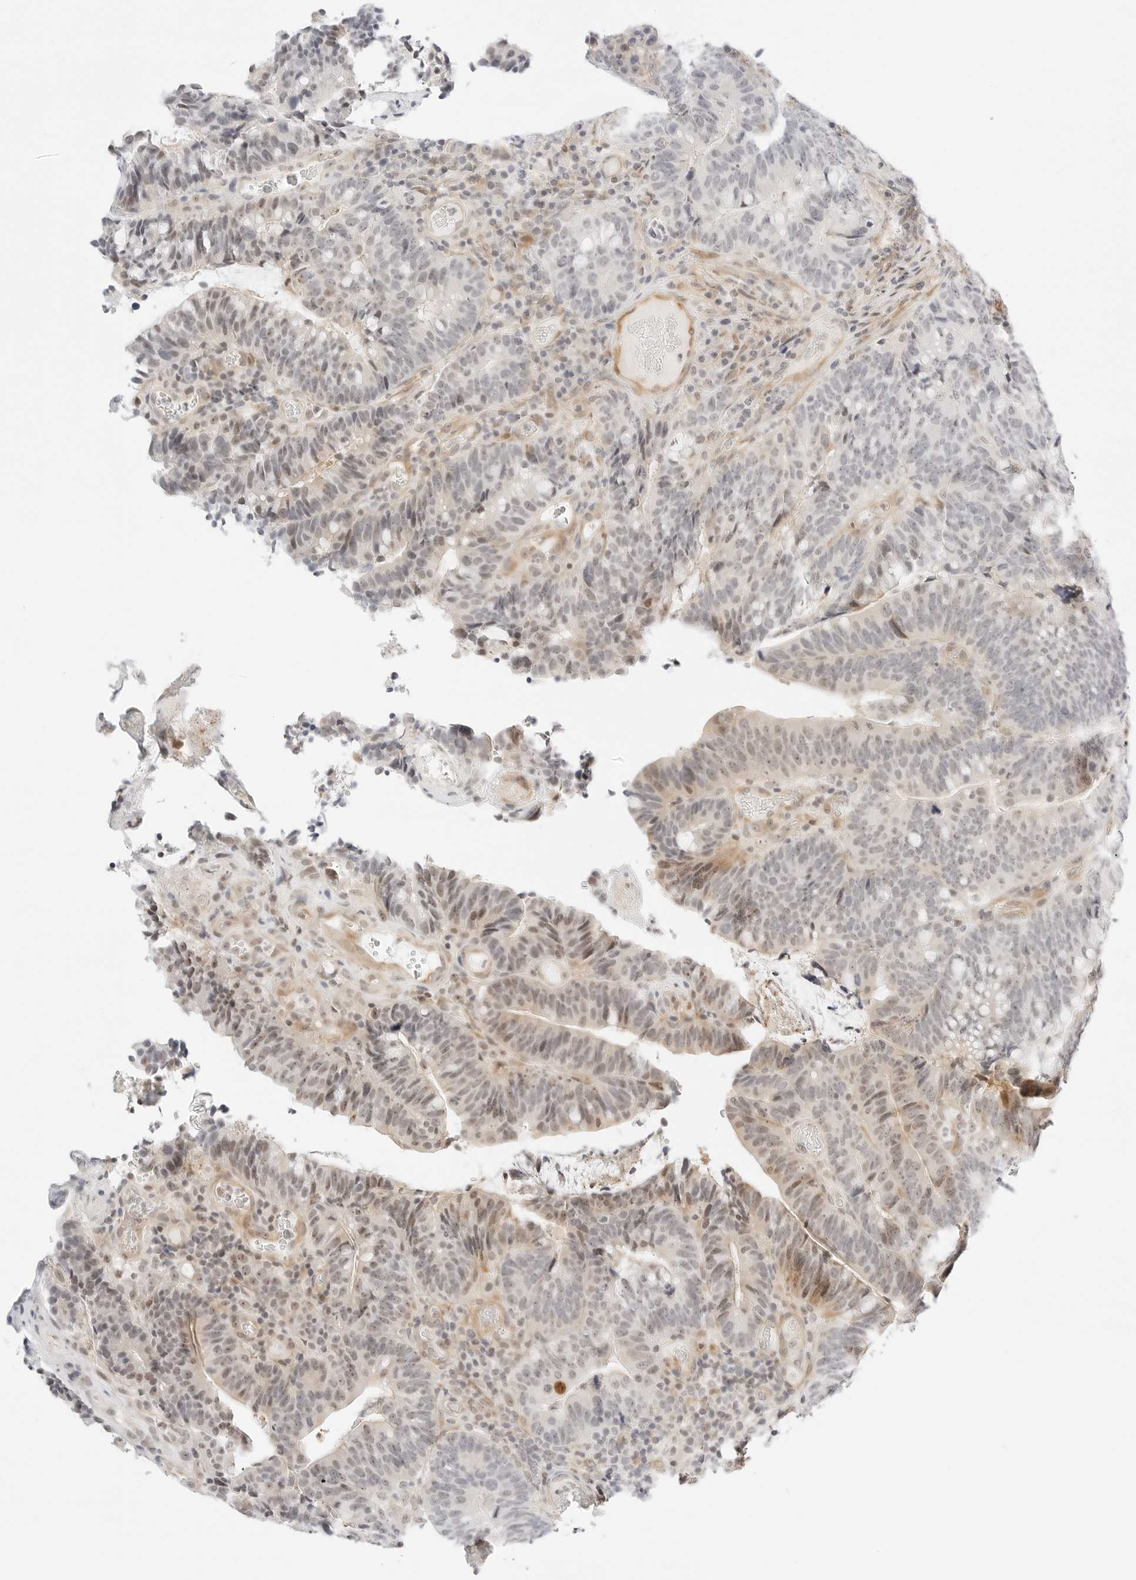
{"staining": {"intensity": "moderate", "quantity": "<25%", "location": "nuclear"}, "tissue": "colorectal cancer", "cell_type": "Tumor cells", "image_type": "cancer", "snomed": [{"axis": "morphology", "description": "Adenocarcinoma, NOS"}, {"axis": "topography", "description": "Colon"}], "caption": "Immunohistochemistry (IHC) staining of adenocarcinoma (colorectal), which displays low levels of moderate nuclear staining in approximately <25% of tumor cells indicating moderate nuclear protein expression. The staining was performed using DAB (3,3'-diaminobenzidine) (brown) for protein detection and nuclei were counterstained in hematoxylin (blue).", "gene": "TEKT2", "patient": {"sex": "female", "age": 66}}